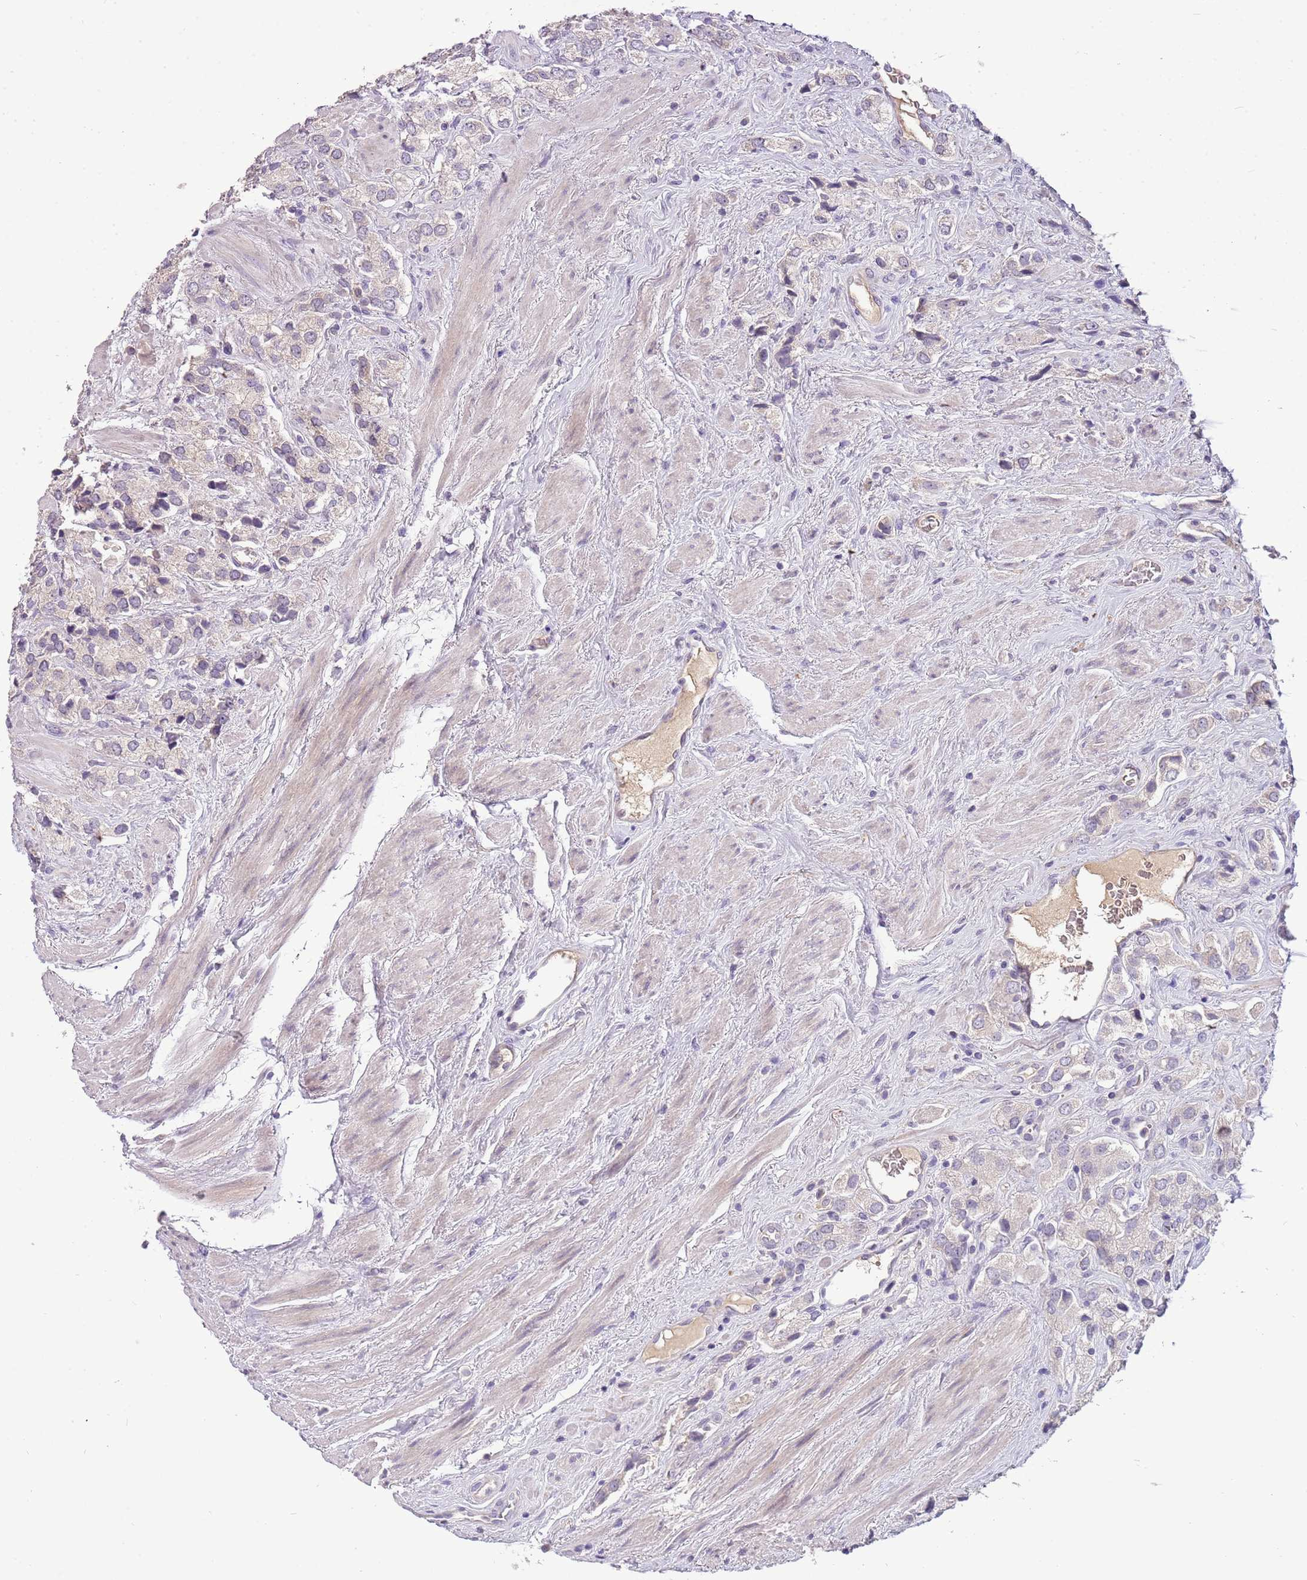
{"staining": {"intensity": "negative", "quantity": "none", "location": "none"}, "tissue": "prostate cancer", "cell_type": "Tumor cells", "image_type": "cancer", "snomed": [{"axis": "morphology", "description": "Adenocarcinoma, High grade"}, {"axis": "topography", "description": "Prostate and seminal vesicle, NOS"}], "caption": "Tumor cells show no significant protein staining in high-grade adenocarcinoma (prostate).", "gene": "SCAMP5", "patient": {"sex": "male", "age": 64}}